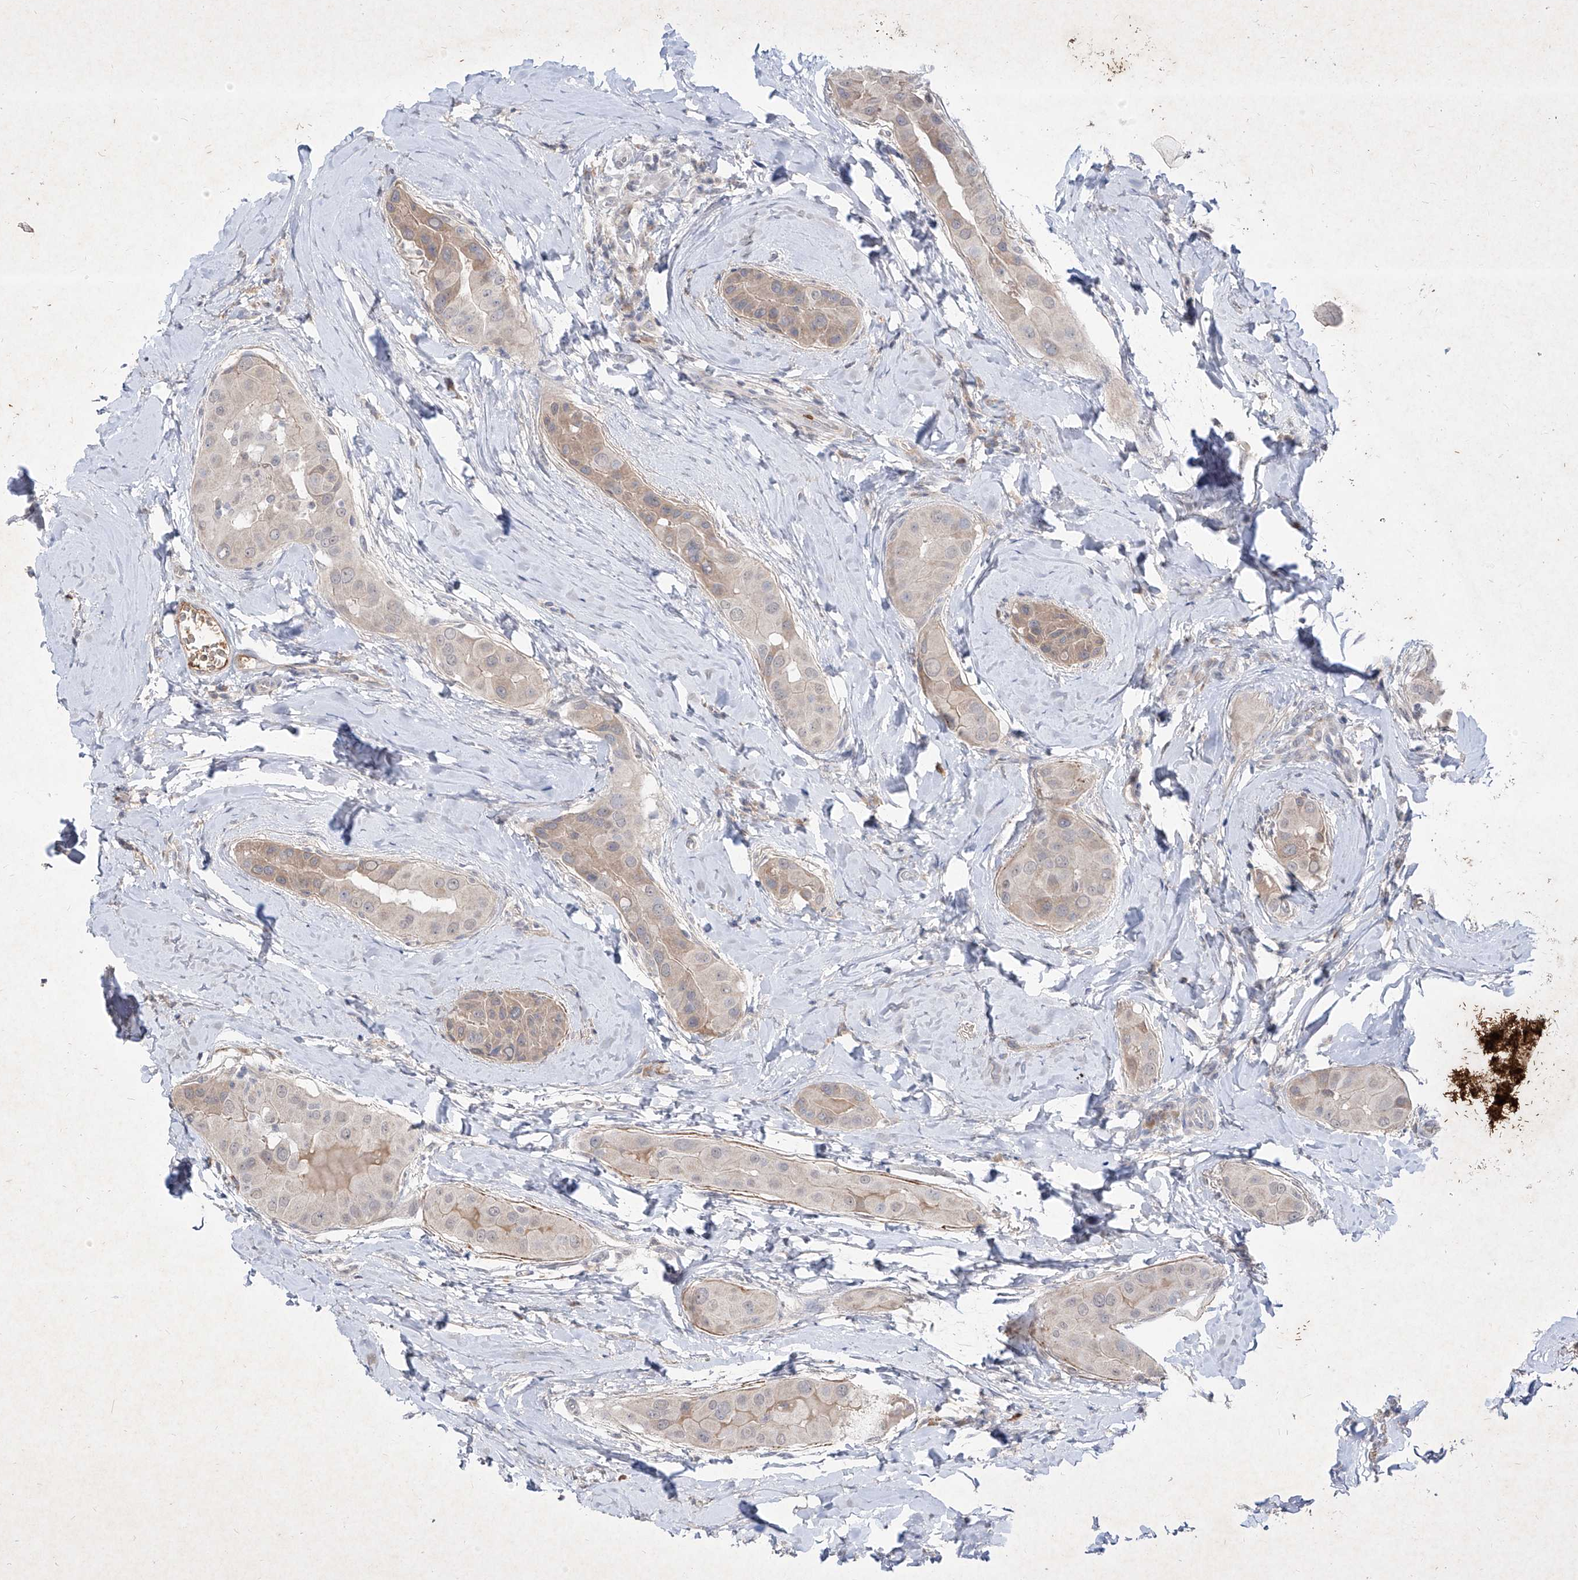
{"staining": {"intensity": "weak", "quantity": "<25%", "location": "cytoplasmic/membranous"}, "tissue": "thyroid cancer", "cell_type": "Tumor cells", "image_type": "cancer", "snomed": [{"axis": "morphology", "description": "Papillary adenocarcinoma, NOS"}, {"axis": "topography", "description": "Thyroid gland"}], "caption": "Immunohistochemistry photomicrograph of papillary adenocarcinoma (thyroid) stained for a protein (brown), which exhibits no staining in tumor cells.", "gene": "C4A", "patient": {"sex": "male", "age": 33}}